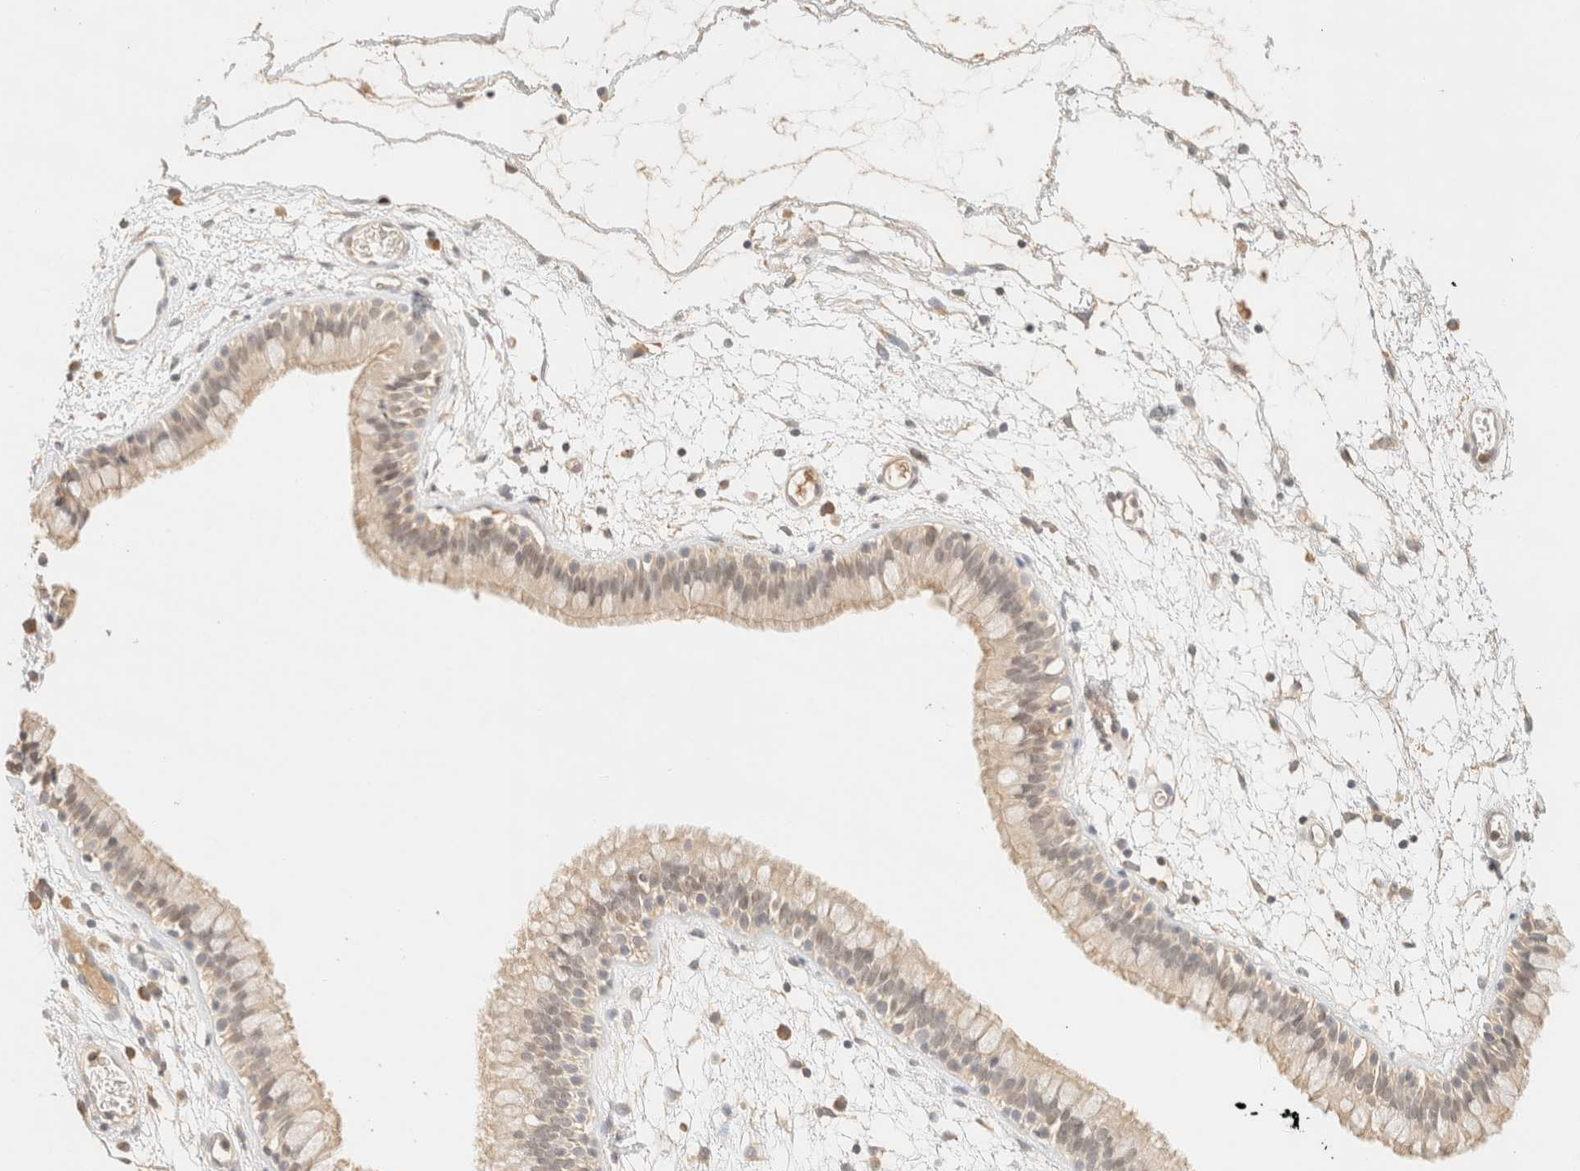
{"staining": {"intensity": "weak", "quantity": "25%-75%", "location": "cytoplasmic/membranous,nuclear"}, "tissue": "nasopharynx", "cell_type": "Respiratory epithelial cells", "image_type": "normal", "snomed": [{"axis": "morphology", "description": "Normal tissue, NOS"}, {"axis": "morphology", "description": "Inflammation, NOS"}, {"axis": "topography", "description": "Nasopharynx"}], "caption": "Weak cytoplasmic/membranous,nuclear protein staining is seen in approximately 25%-75% of respiratory epithelial cells in nasopharynx. (DAB IHC, brown staining for protein, blue staining for nuclei).", "gene": "TIMD4", "patient": {"sex": "male", "age": 48}}